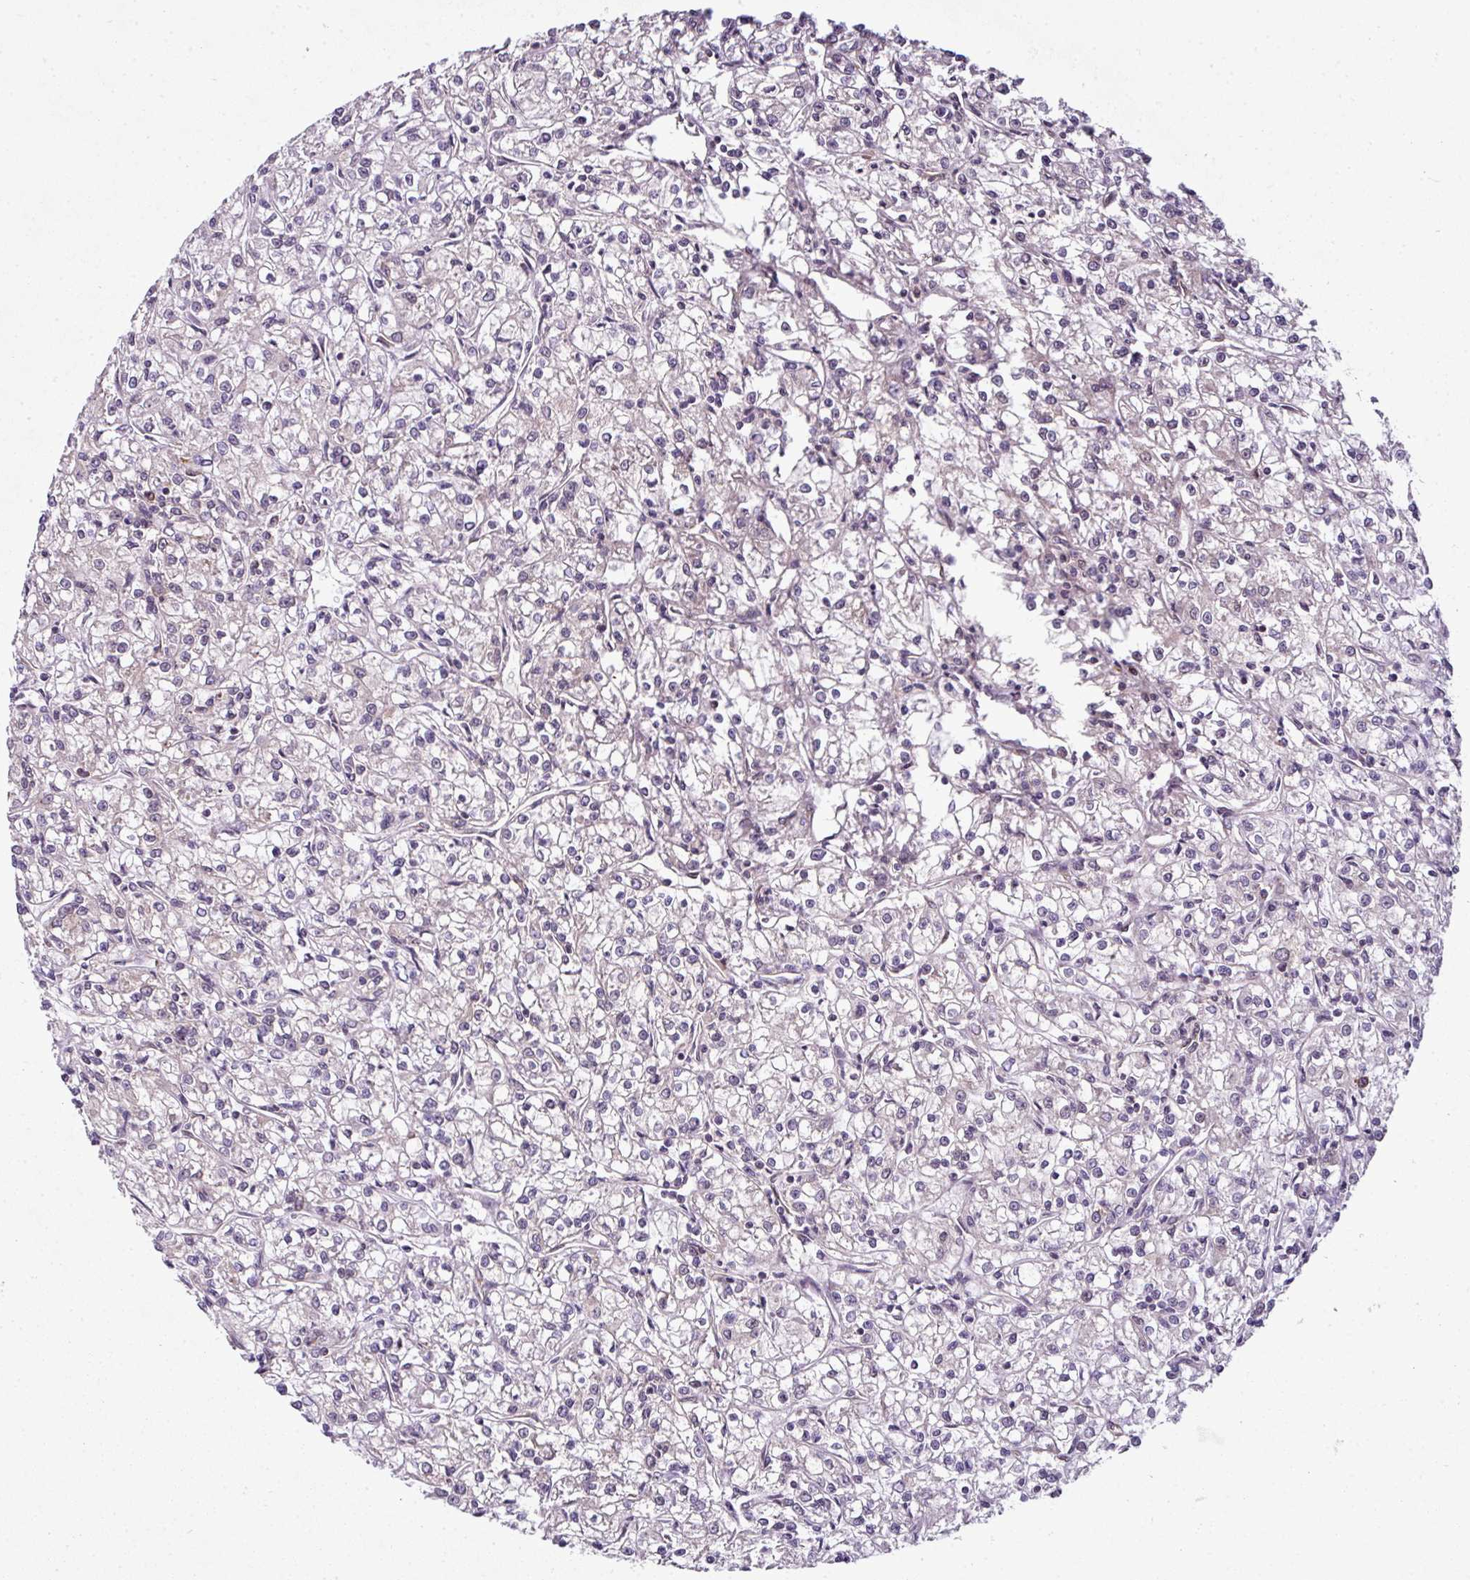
{"staining": {"intensity": "negative", "quantity": "none", "location": "none"}, "tissue": "renal cancer", "cell_type": "Tumor cells", "image_type": "cancer", "snomed": [{"axis": "morphology", "description": "Adenocarcinoma, NOS"}, {"axis": "topography", "description": "Kidney"}], "caption": "IHC of renal cancer reveals no positivity in tumor cells.", "gene": "RBM4B", "patient": {"sex": "female", "age": 59}}